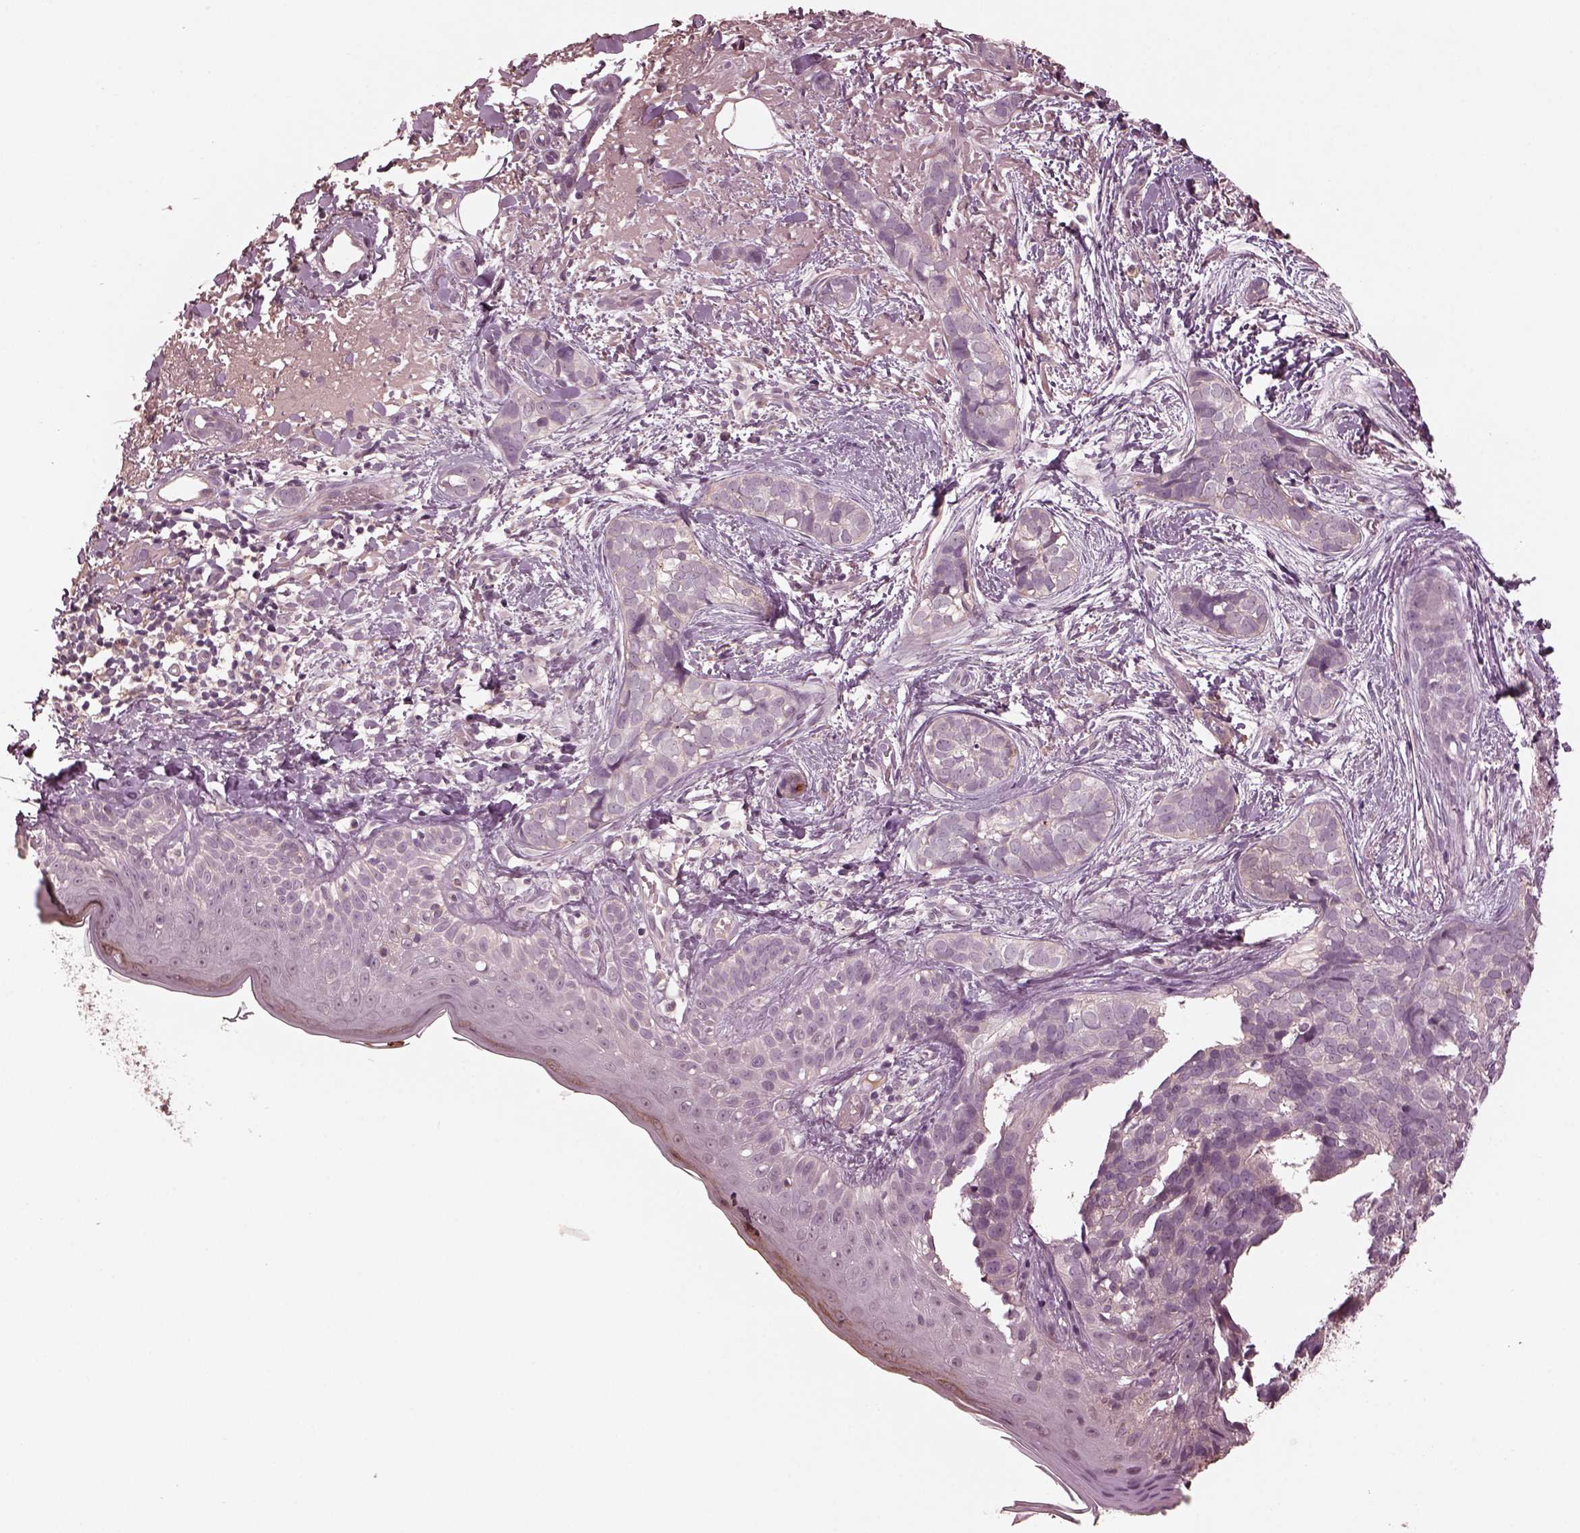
{"staining": {"intensity": "negative", "quantity": "none", "location": "none"}, "tissue": "skin cancer", "cell_type": "Tumor cells", "image_type": "cancer", "snomed": [{"axis": "morphology", "description": "Basal cell carcinoma"}, {"axis": "topography", "description": "Skin"}], "caption": "IHC micrograph of neoplastic tissue: skin basal cell carcinoma stained with DAB displays no significant protein staining in tumor cells.", "gene": "VWA5B1", "patient": {"sex": "male", "age": 87}}